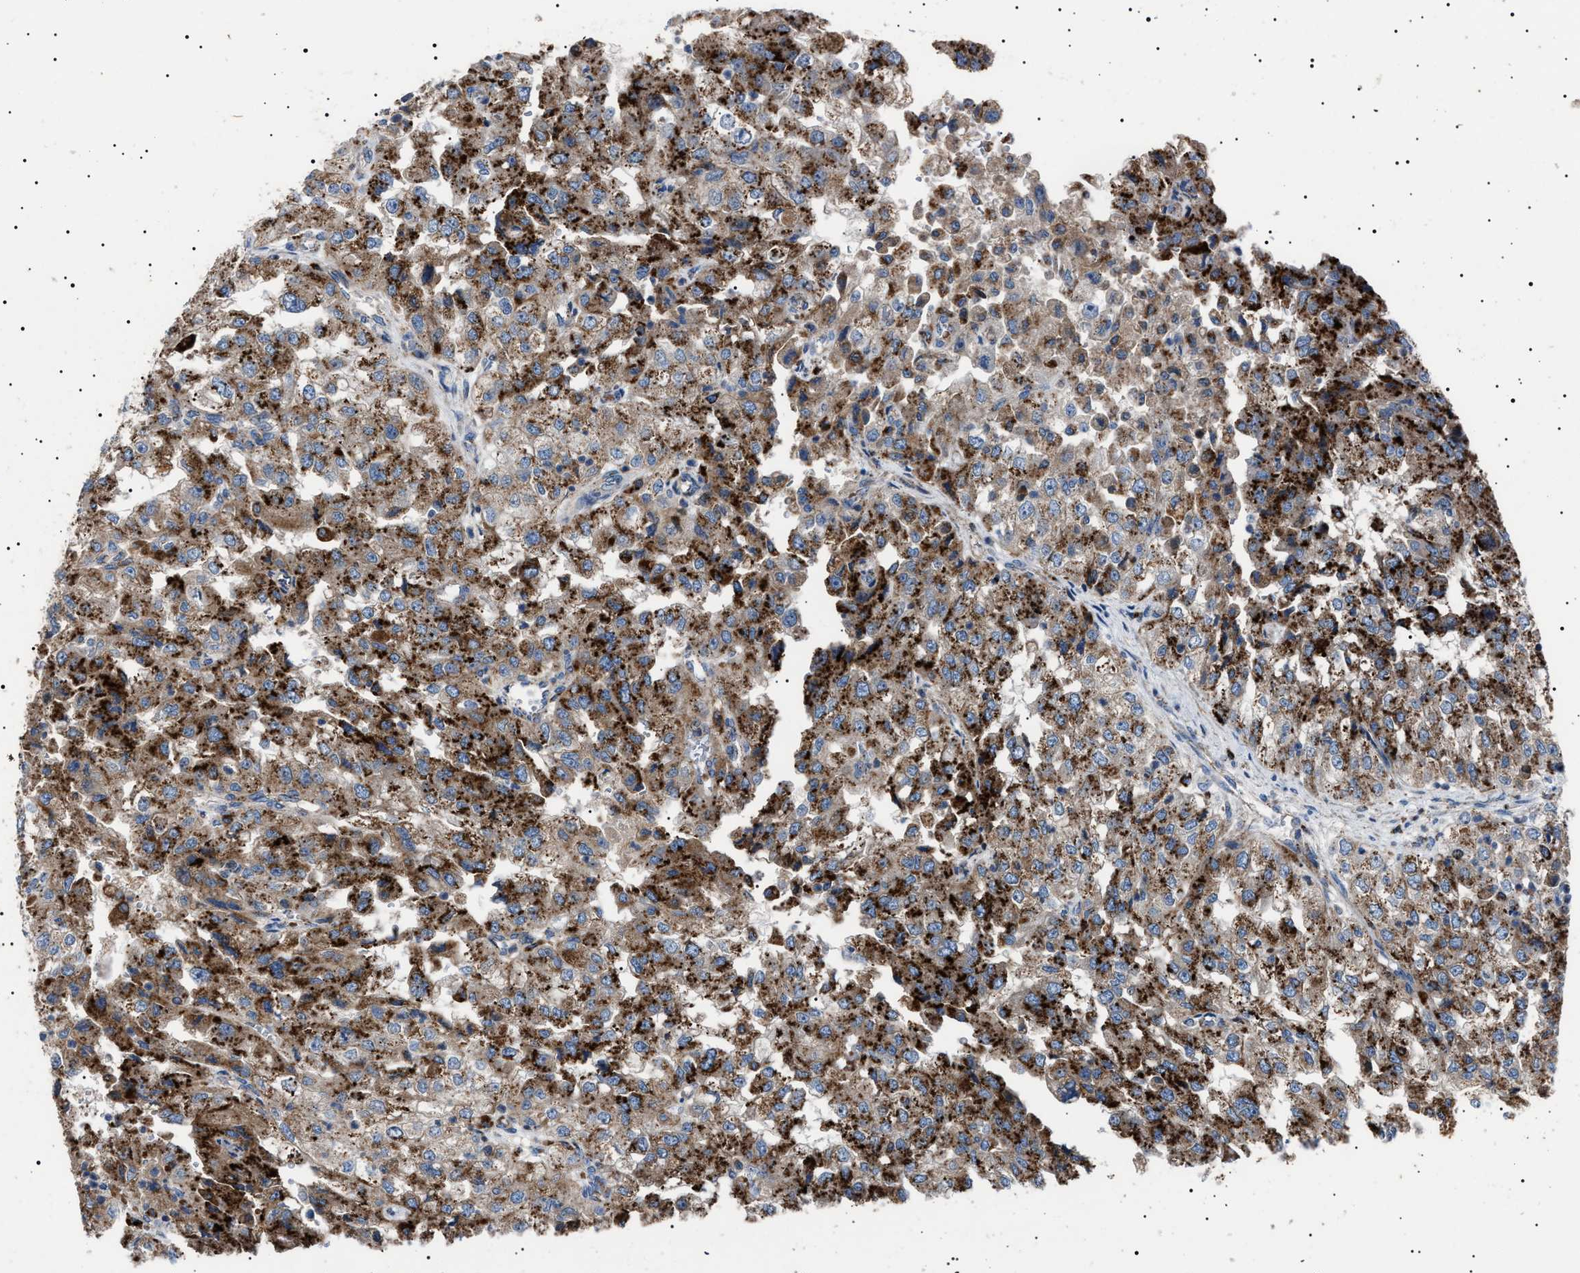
{"staining": {"intensity": "strong", "quantity": ">75%", "location": "cytoplasmic/membranous"}, "tissue": "renal cancer", "cell_type": "Tumor cells", "image_type": "cancer", "snomed": [{"axis": "morphology", "description": "Adenocarcinoma, NOS"}, {"axis": "topography", "description": "Kidney"}], "caption": "This is an image of immunohistochemistry staining of renal cancer (adenocarcinoma), which shows strong positivity in the cytoplasmic/membranous of tumor cells.", "gene": "NEU1", "patient": {"sex": "female", "age": 54}}